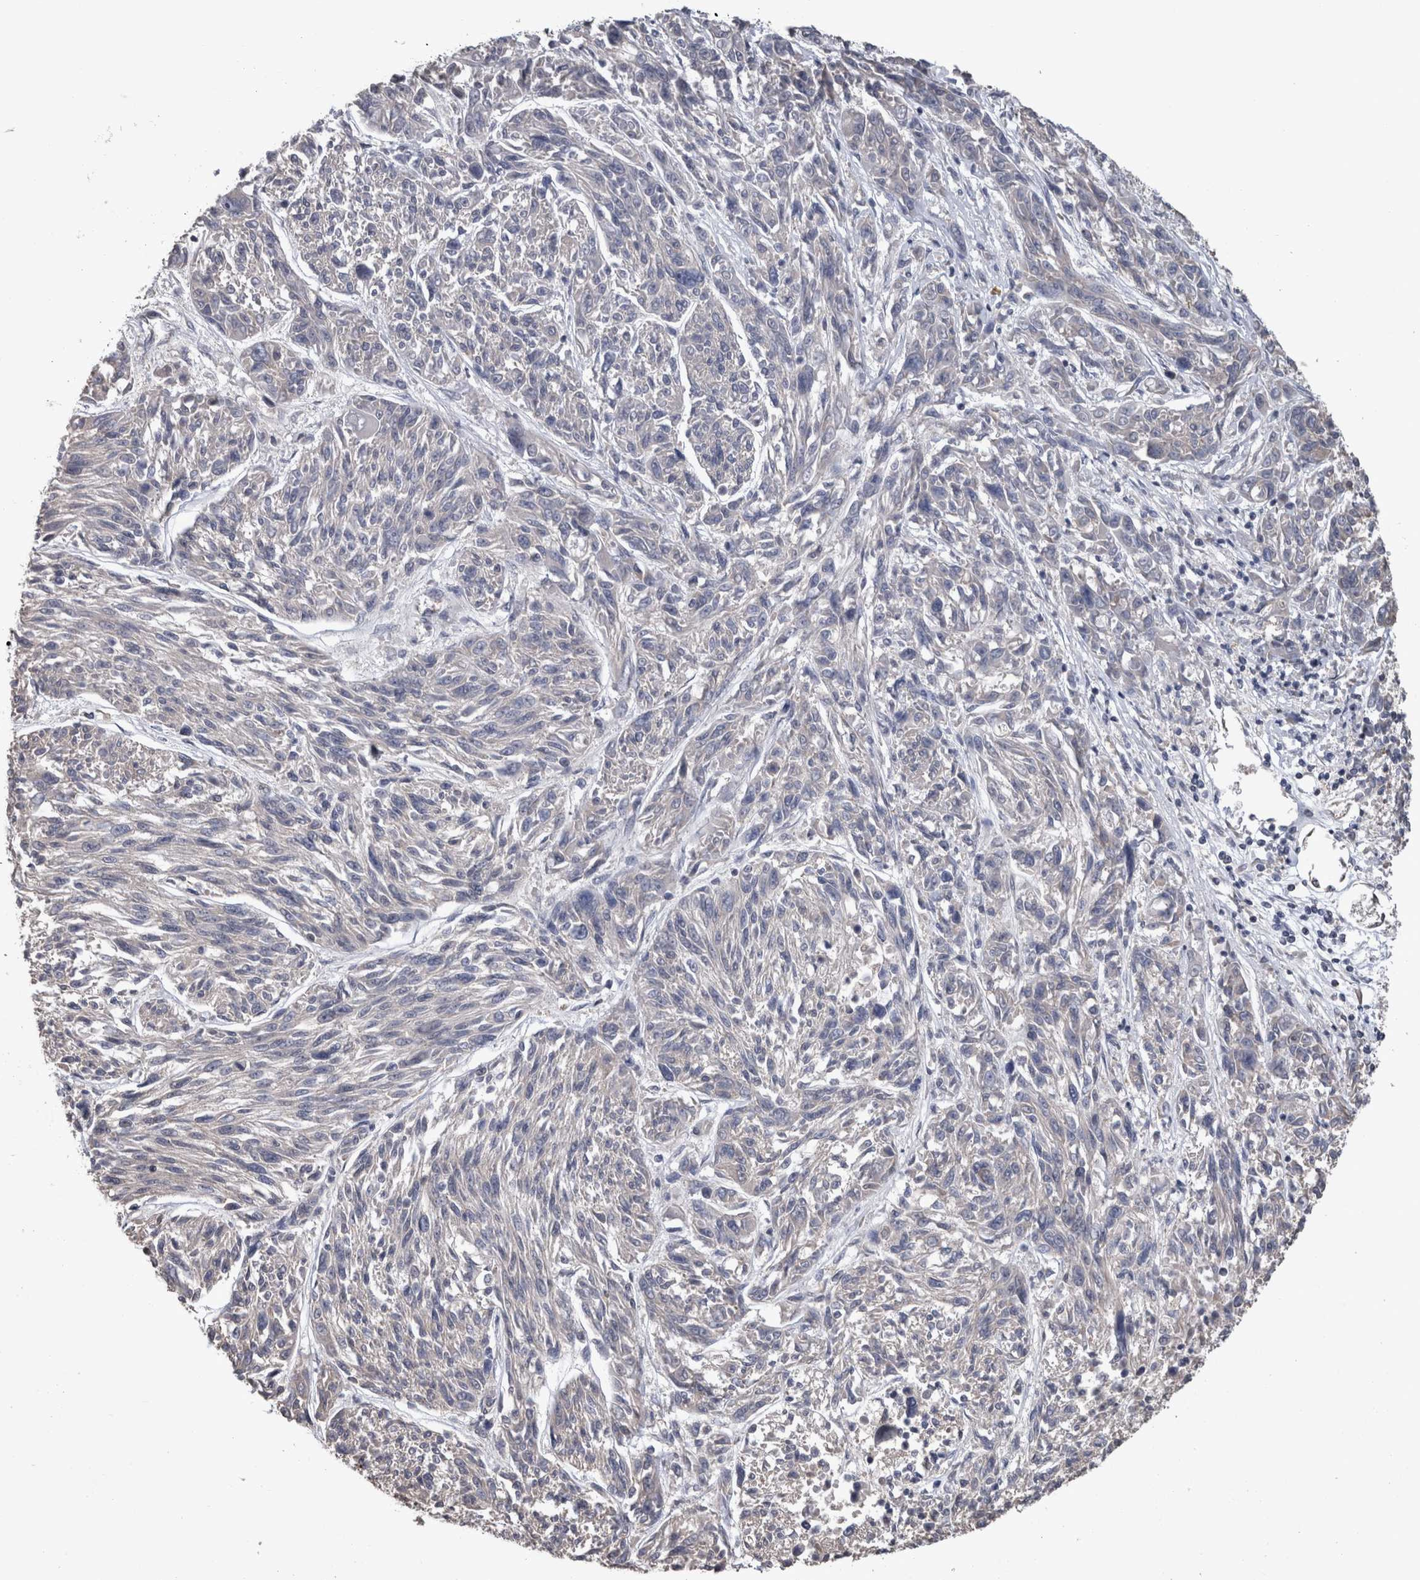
{"staining": {"intensity": "negative", "quantity": "none", "location": "none"}, "tissue": "melanoma", "cell_type": "Tumor cells", "image_type": "cancer", "snomed": [{"axis": "morphology", "description": "Malignant melanoma, NOS"}, {"axis": "topography", "description": "Skin"}], "caption": "Tumor cells show no significant protein staining in malignant melanoma. (DAB immunohistochemistry visualized using brightfield microscopy, high magnification).", "gene": "DDX6", "patient": {"sex": "male", "age": 53}}